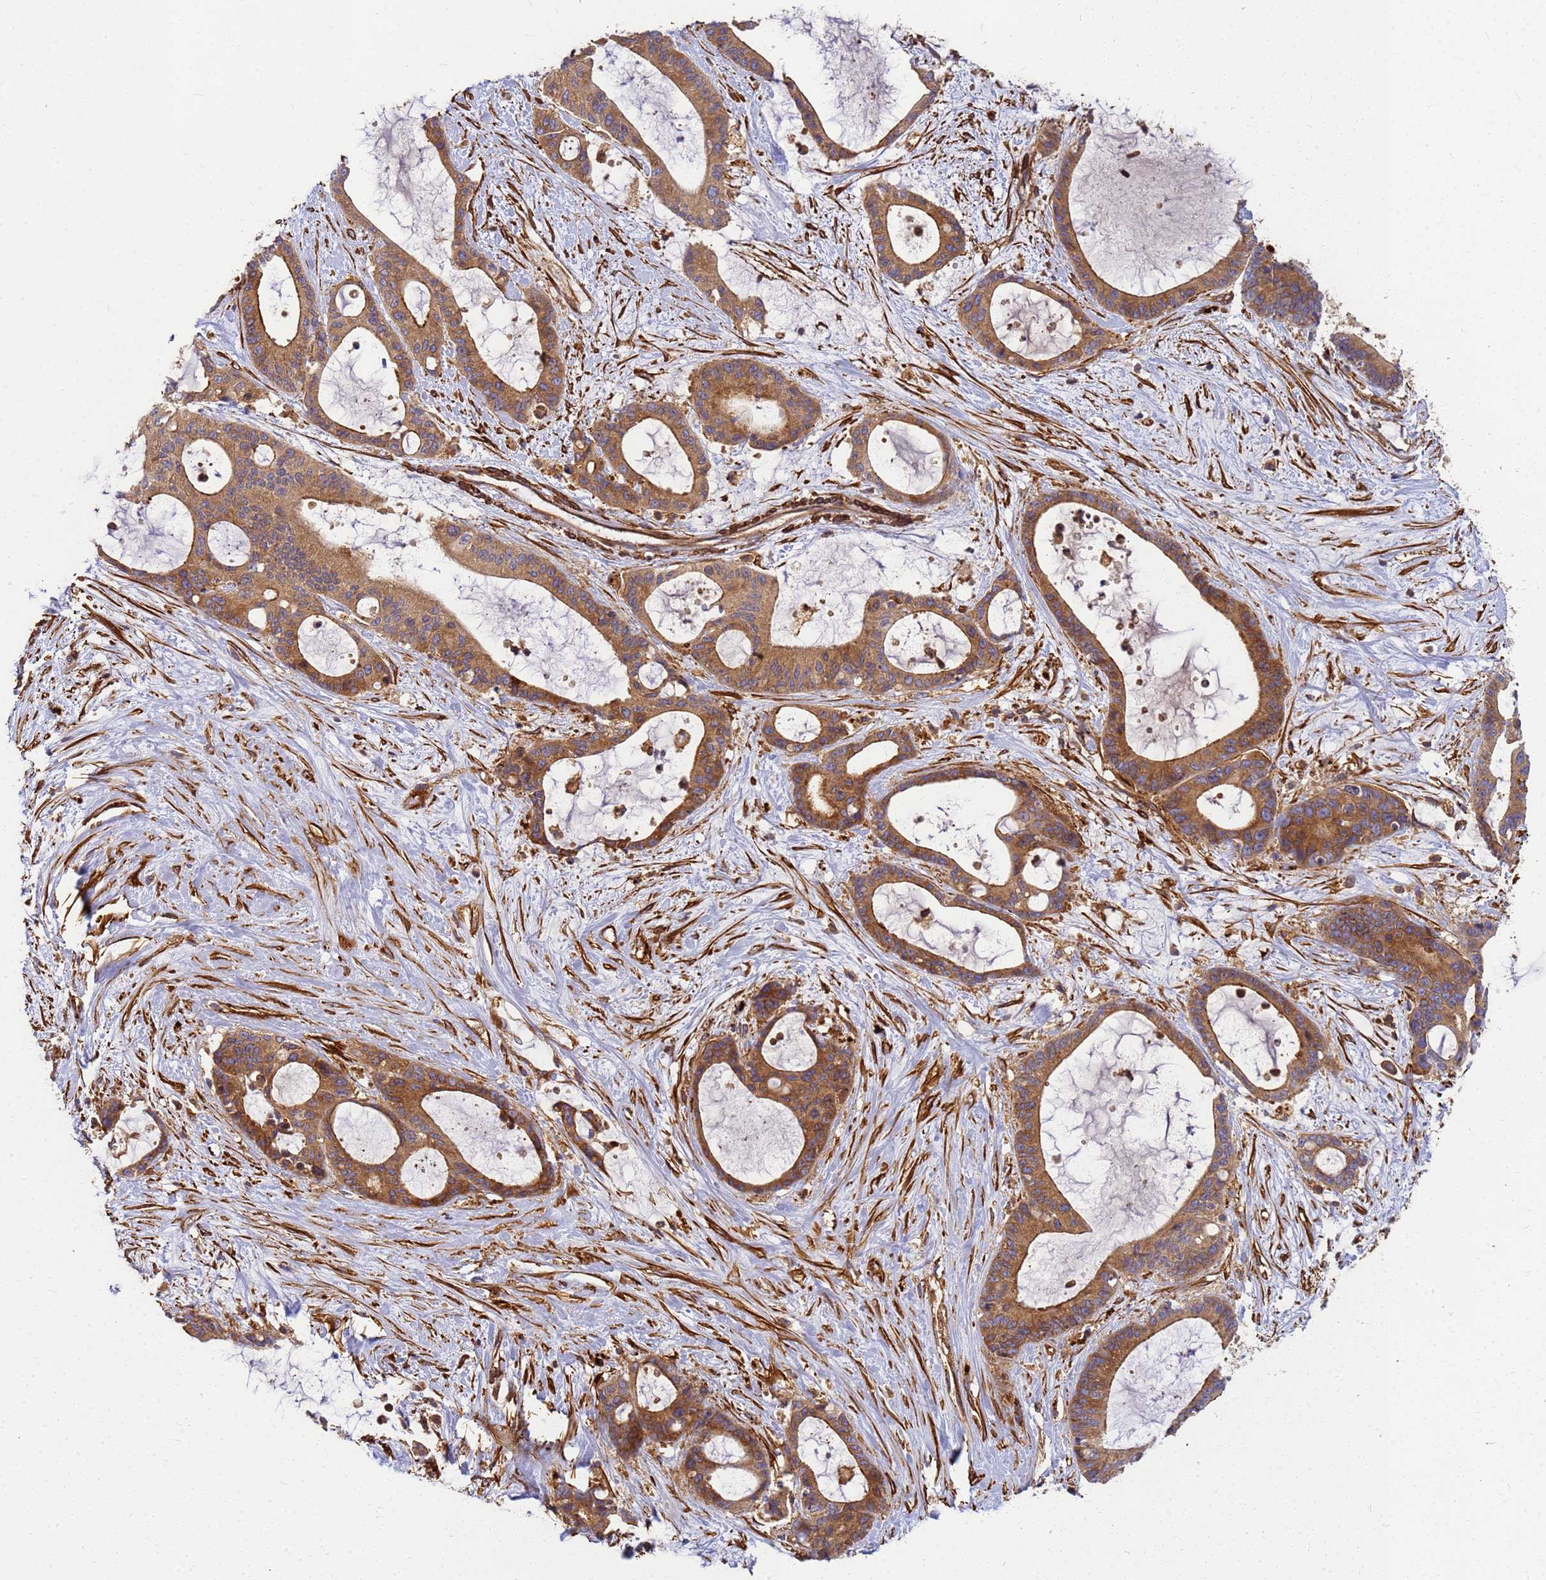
{"staining": {"intensity": "moderate", "quantity": ">75%", "location": "cytoplasmic/membranous"}, "tissue": "liver cancer", "cell_type": "Tumor cells", "image_type": "cancer", "snomed": [{"axis": "morphology", "description": "Normal tissue, NOS"}, {"axis": "morphology", "description": "Cholangiocarcinoma"}, {"axis": "topography", "description": "Liver"}, {"axis": "topography", "description": "Peripheral nerve tissue"}], "caption": "Immunohistochemistry (DAB) staining of human liver cancer exhibits moderate cytoplasmic/membranous protein staining in approximately >75% of tumor cells.", "gene": "C2CD5", "patient": {"sex": "female", "age": 73}}